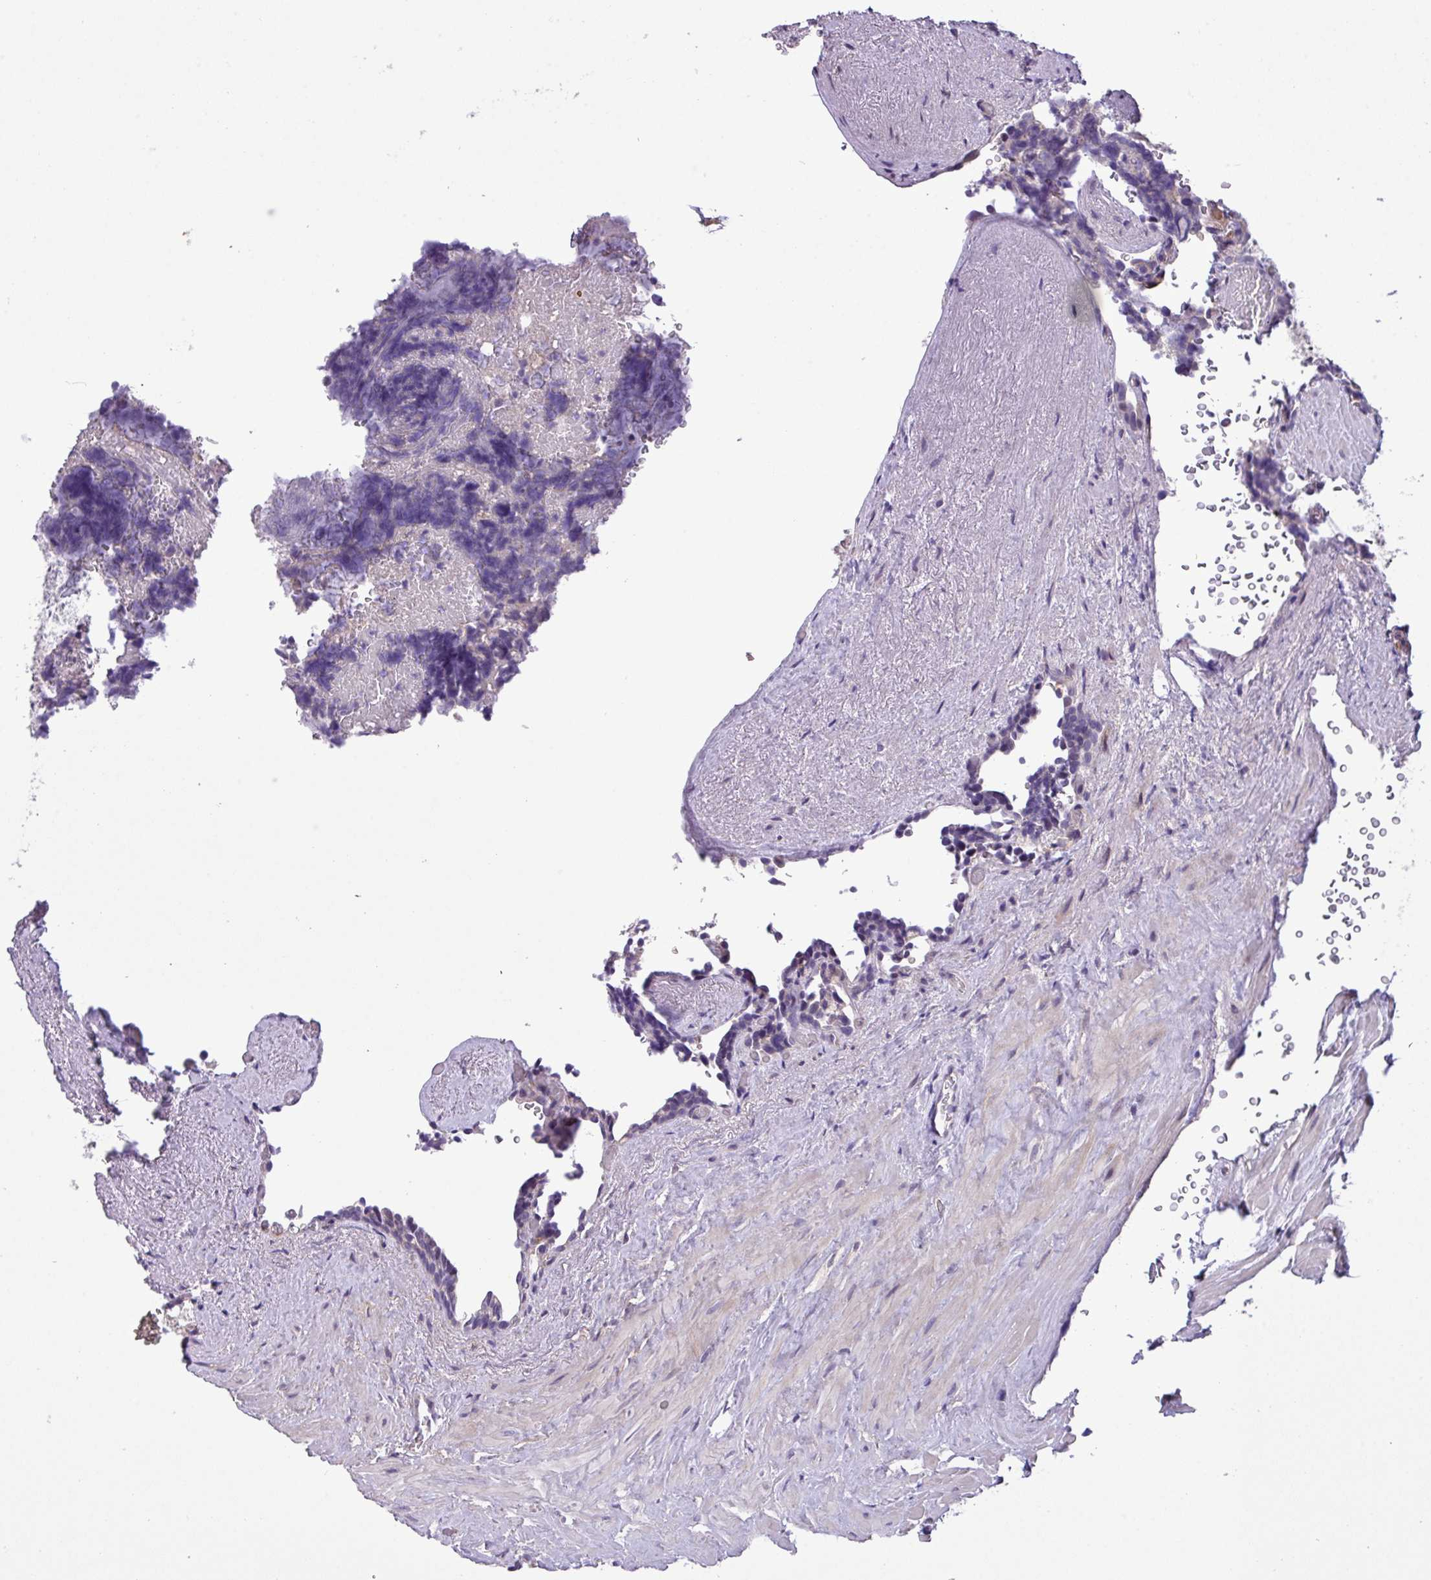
{"staining": {"intensity": "negative", "quantity": "none", "location": "none"}, "tissue": "seminal vesicle", "cell_type": "Glandular cells", "image_type": "normal", "snomed": [{"axis": "morphology", "description": "Normal tissue, NOS"}, {"axis": "topography", "description": "Seminal veicle"}], "caption": "Seminal vesicle stained for a protein using immunohistochemistry exhibits no staining glandular cells.", "gene": "CD248", "patient": {"sex": "male", "age": 68}}